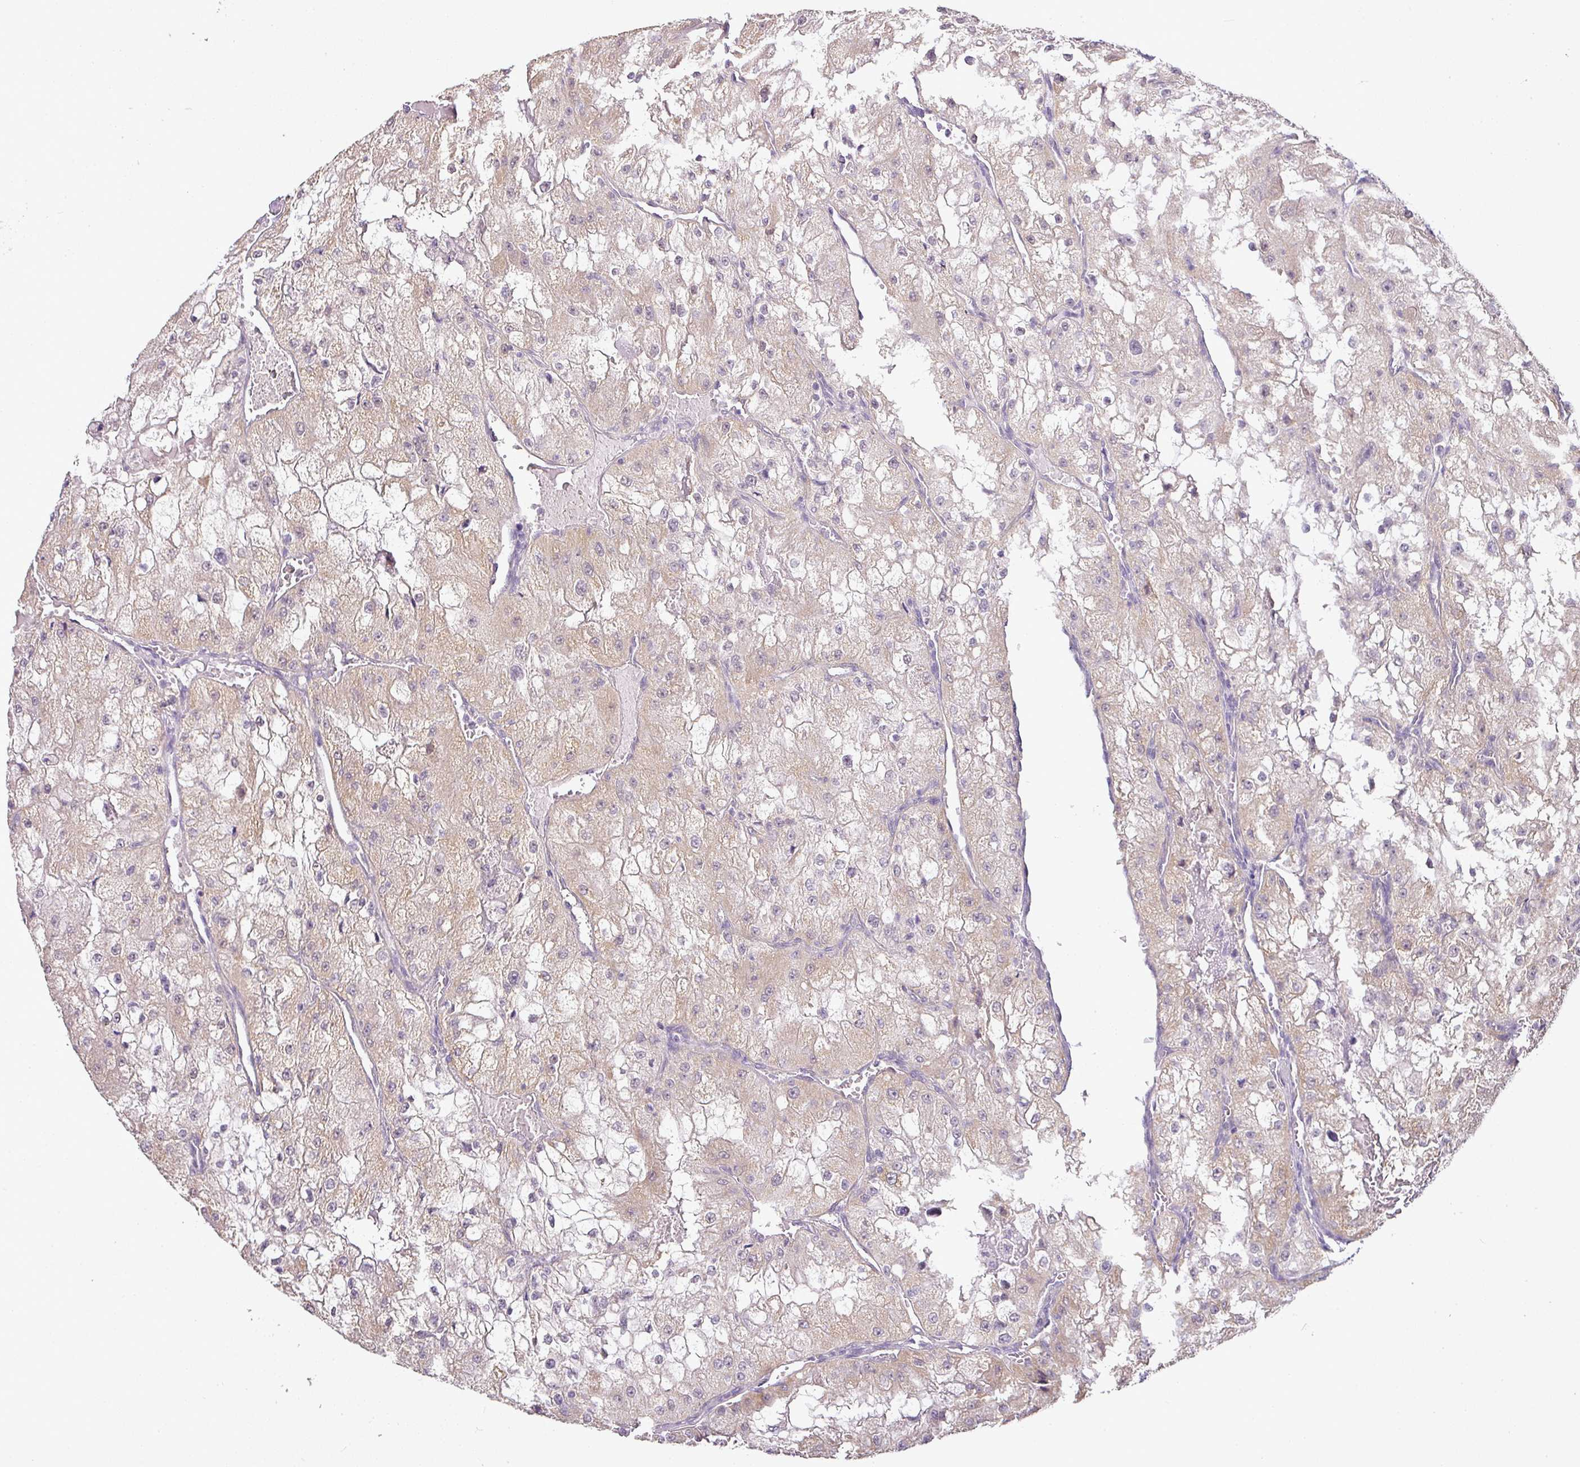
{"staining": {"intensity": "weak", "quantity": "<25%", "location": "cytoplasmic/membranous"}, "tissue": "renal cancer", "cell_type": "Tumor cells", "image_type": "cancer", "snomed": [{"axis": "morphology", "description": "Adenocarcinoma, NOS"}, {"axis": "topography", "description": "Kidney"}], "caption": "IHC photomicrograph of neoplastic tissue: human renal cancer stained with DAB (3,3'-diaminobenzidine) shows no significant protein staining in tumor cells. (IHC, brightfield microscopy, high magnification).", "gene": "MYOM2", "patient": {"sex": "female", "age": 74}}